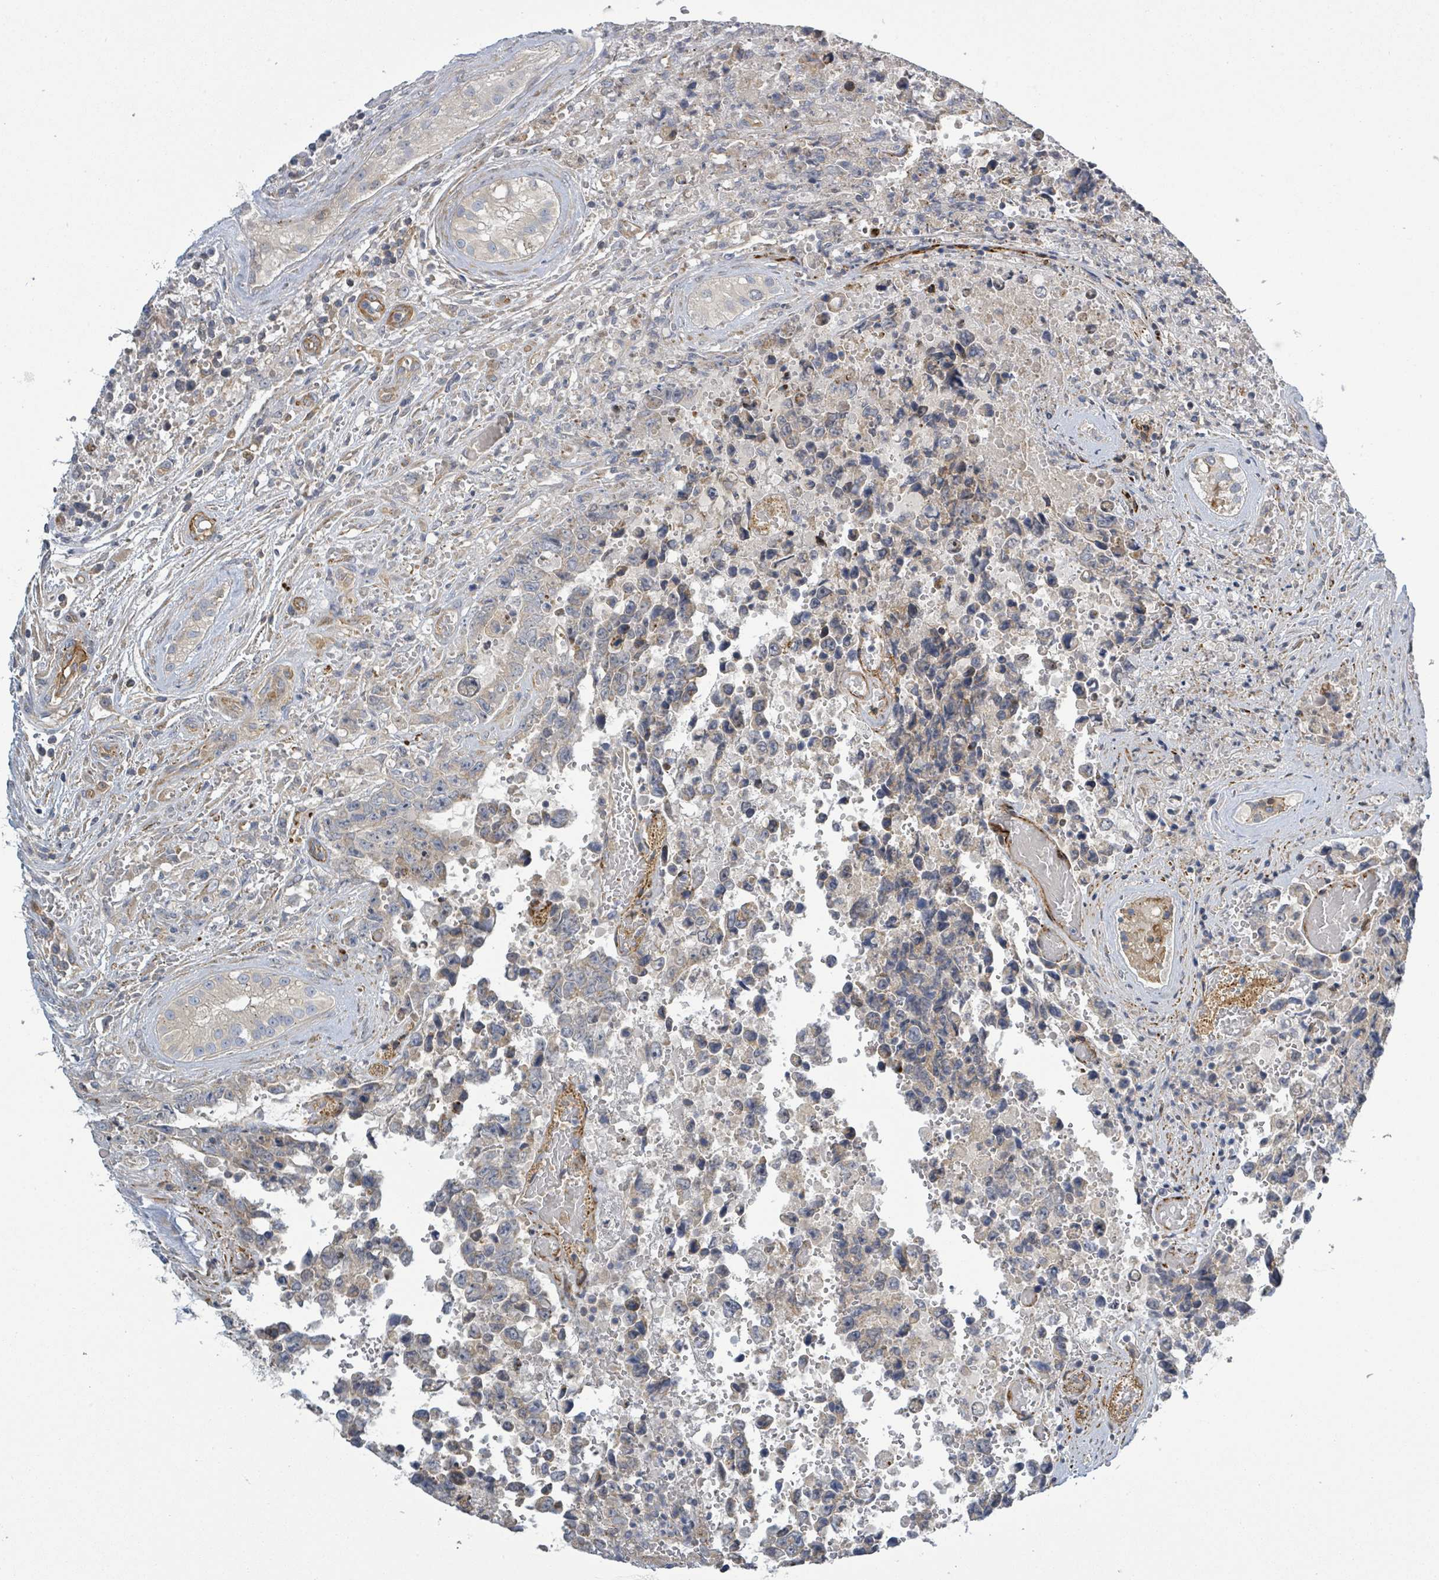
{"staining": {"intensity": "weak", "quantity": "25%-75%", "location": "cytoplasmic/membranous"}, "tissue": "testis cancer", "cell_type": "Tumor cells", "image_type": "cancer", "snomed": [{"axis": "morphology", "description": "Normal tissue, NOS"}, {"axis": "morphology", "description": "Carcinoma, Embryonal, NOS"}, {"axis": "topography", "description": "Testis"}, {"axis": "topography", "description": "Epididymis"}], "caption": "A brown stain labels weak cytoplasmic/membranous positivity of a protein in human testis embryonal carcinoma tumor cells.", "gene": "CFAP210", "patient": {"sex": "male", "age": 25}}